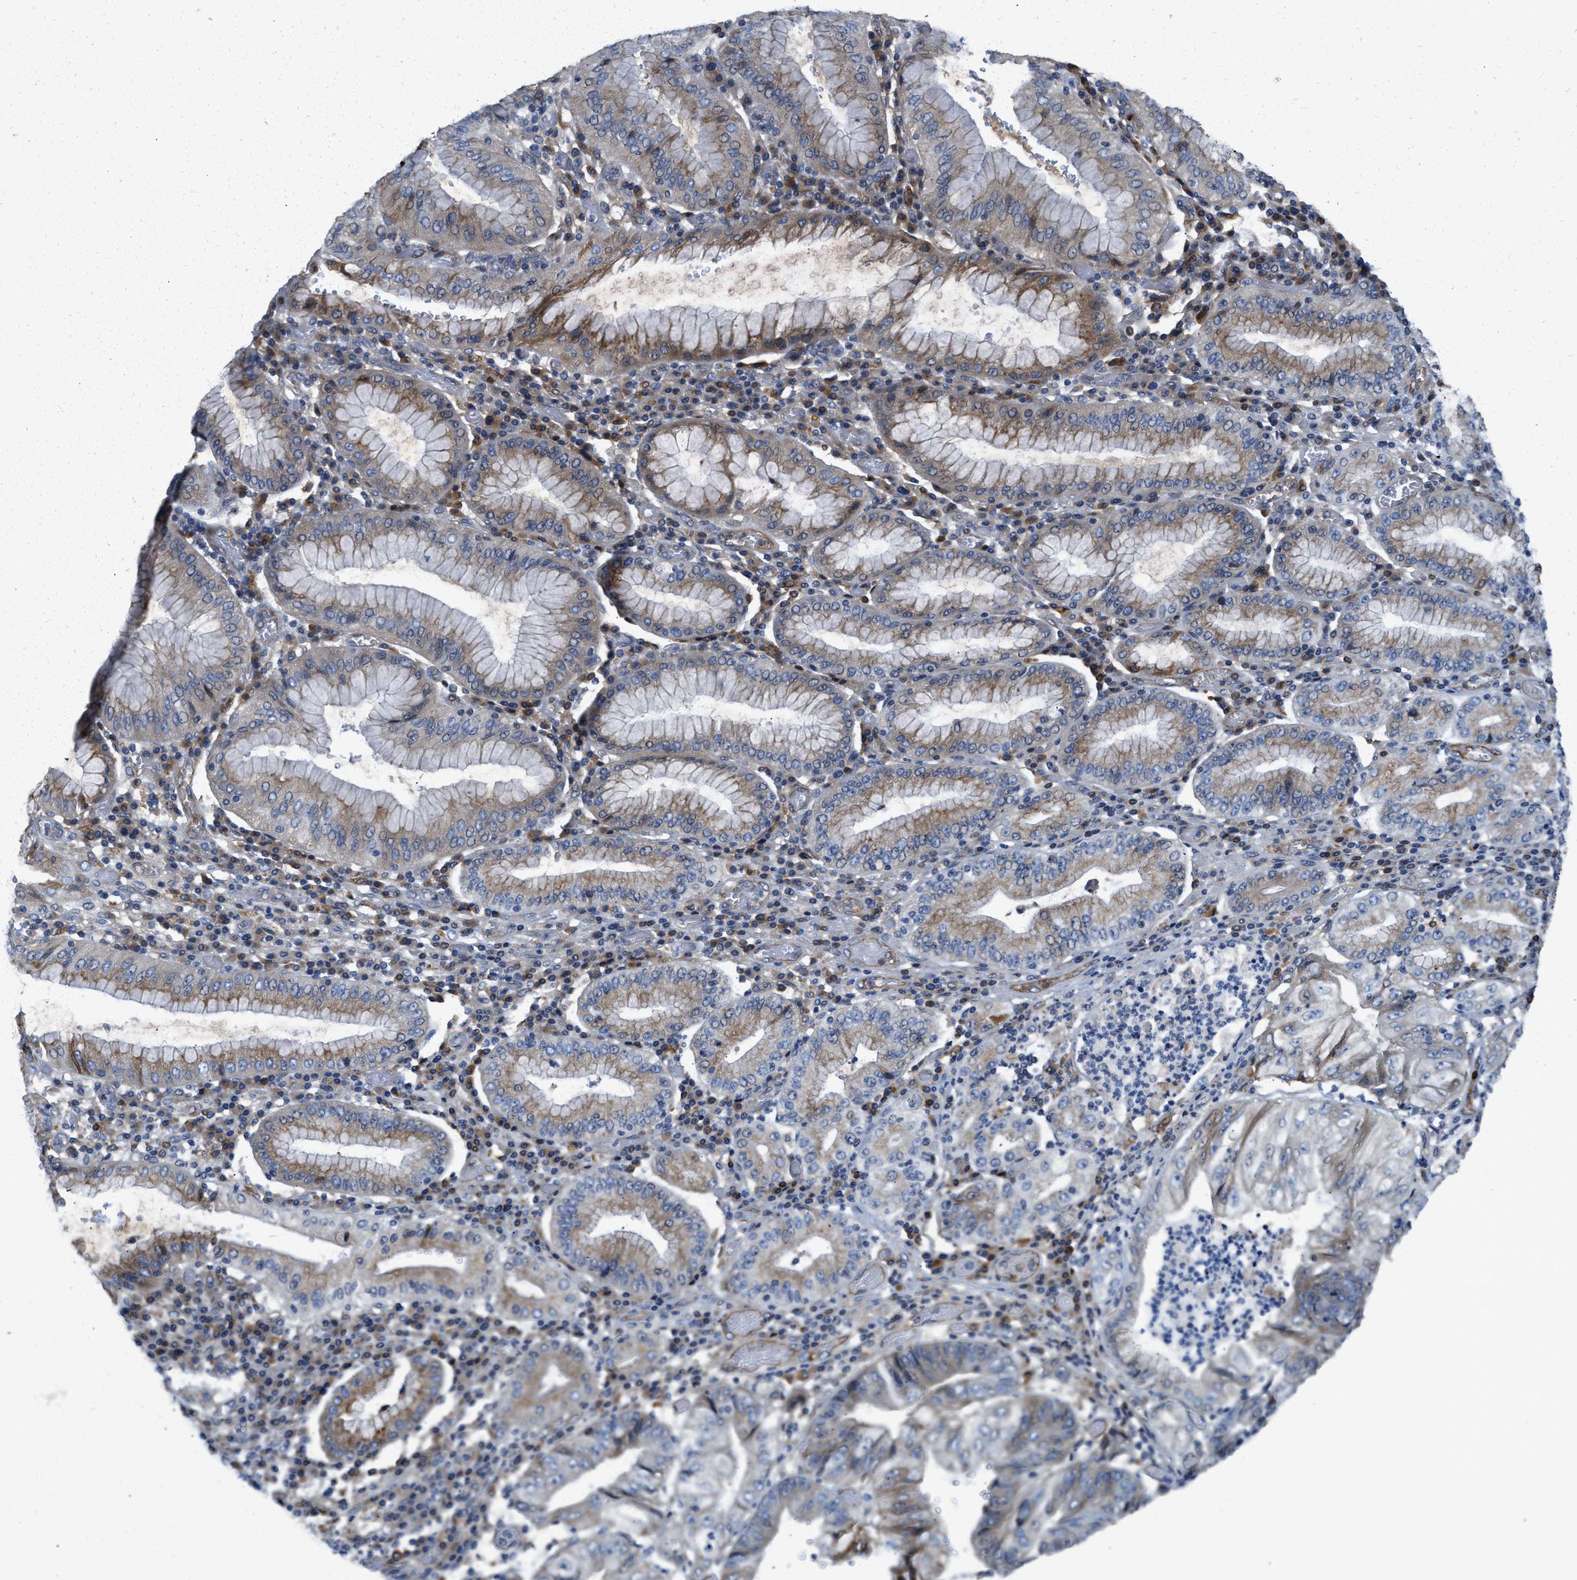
{"staining": {"intensity": "moderate", "quantity": "25%-75%", "location": "cytoplasmic/membranous"}, "tissue": "stomach cancer", "cell_type": "Tumor cells", "image_type": "cancer", "snomed": [{"axis": "morphology", "description": "Adenocarcinoma, NOS"}, {"axis": "topography", "description": "Stomach"}], "caption": "Stomach cancer stained with DAB (3,3'-diaminobenzidine) immunohistochemistry demonstrates medium levels of moderate cytoplasmic/membranous expression in about 25%-75% of tumor cells. The staining is performed using DAB brown chromogen to label protein expression. The nuclei are counter-stained blue using hematoxylin.", "gene": "GGCX", "patient": {"sex": "female", "age": 73}}